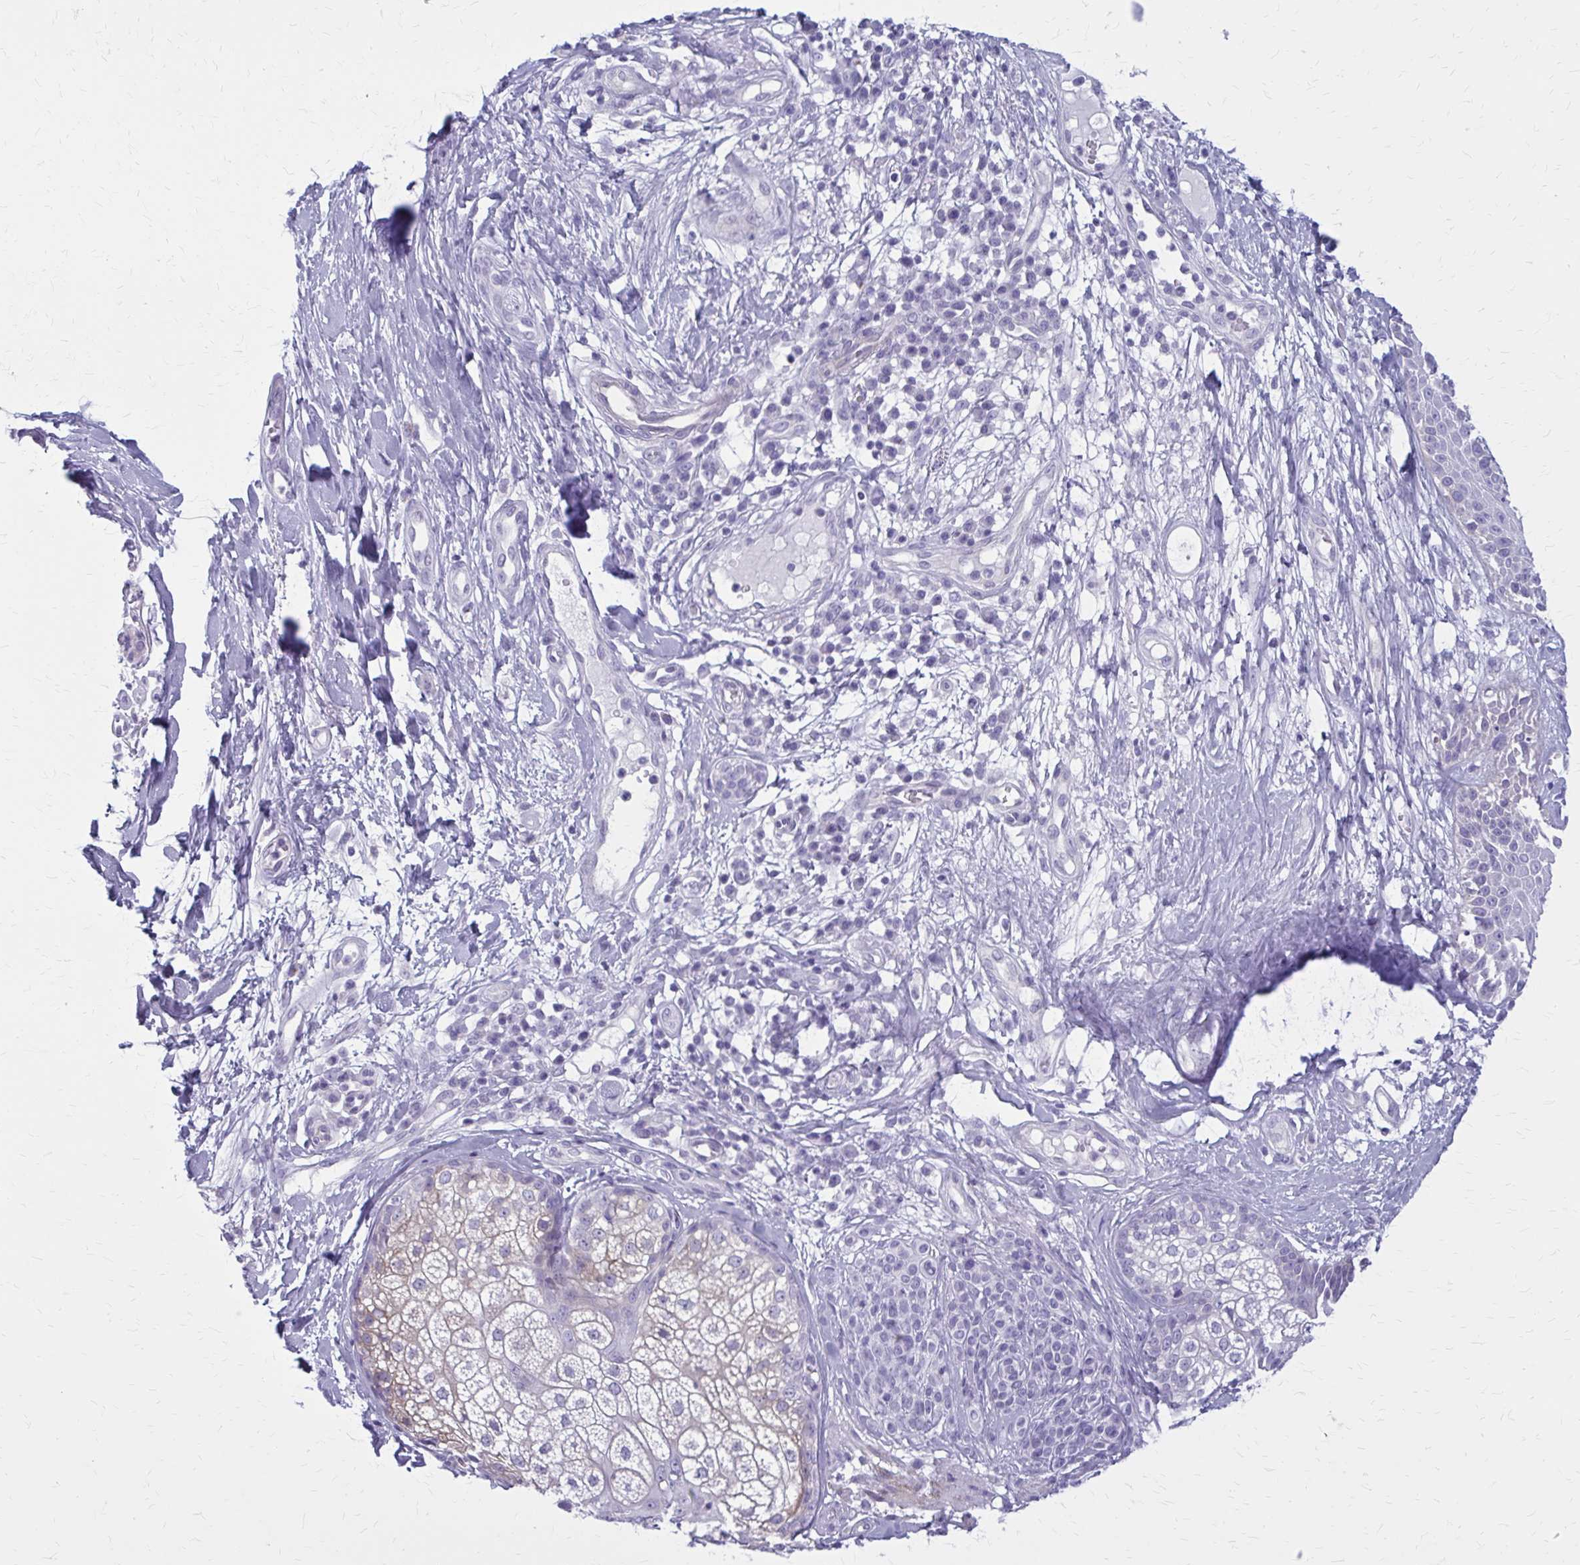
{"staining": {"intensity": "negative", "quantity": "none", "location": "none"}, "tissue": "skin cancer", "cell_type": "Tumor cells", "image_type": "cancer", "snomed": [{"axis": "morphology", "description": "Basal cell carcinoma"}, {"axis": "topography", "description": "Skin"}], "caption": "A high-resolution photomicrograph shows immunohistochemistry (IHC) staining of skin cancer, which demonstrates no significant staining in tumor cells. Brightfield microscopy of immunohistochemistry (IHC) stained with DAB (brown) and hematoxylin (blue), captured at high magnification.", "gene": "CASQ2", "patient": {"sex": "female", "age": 89}}